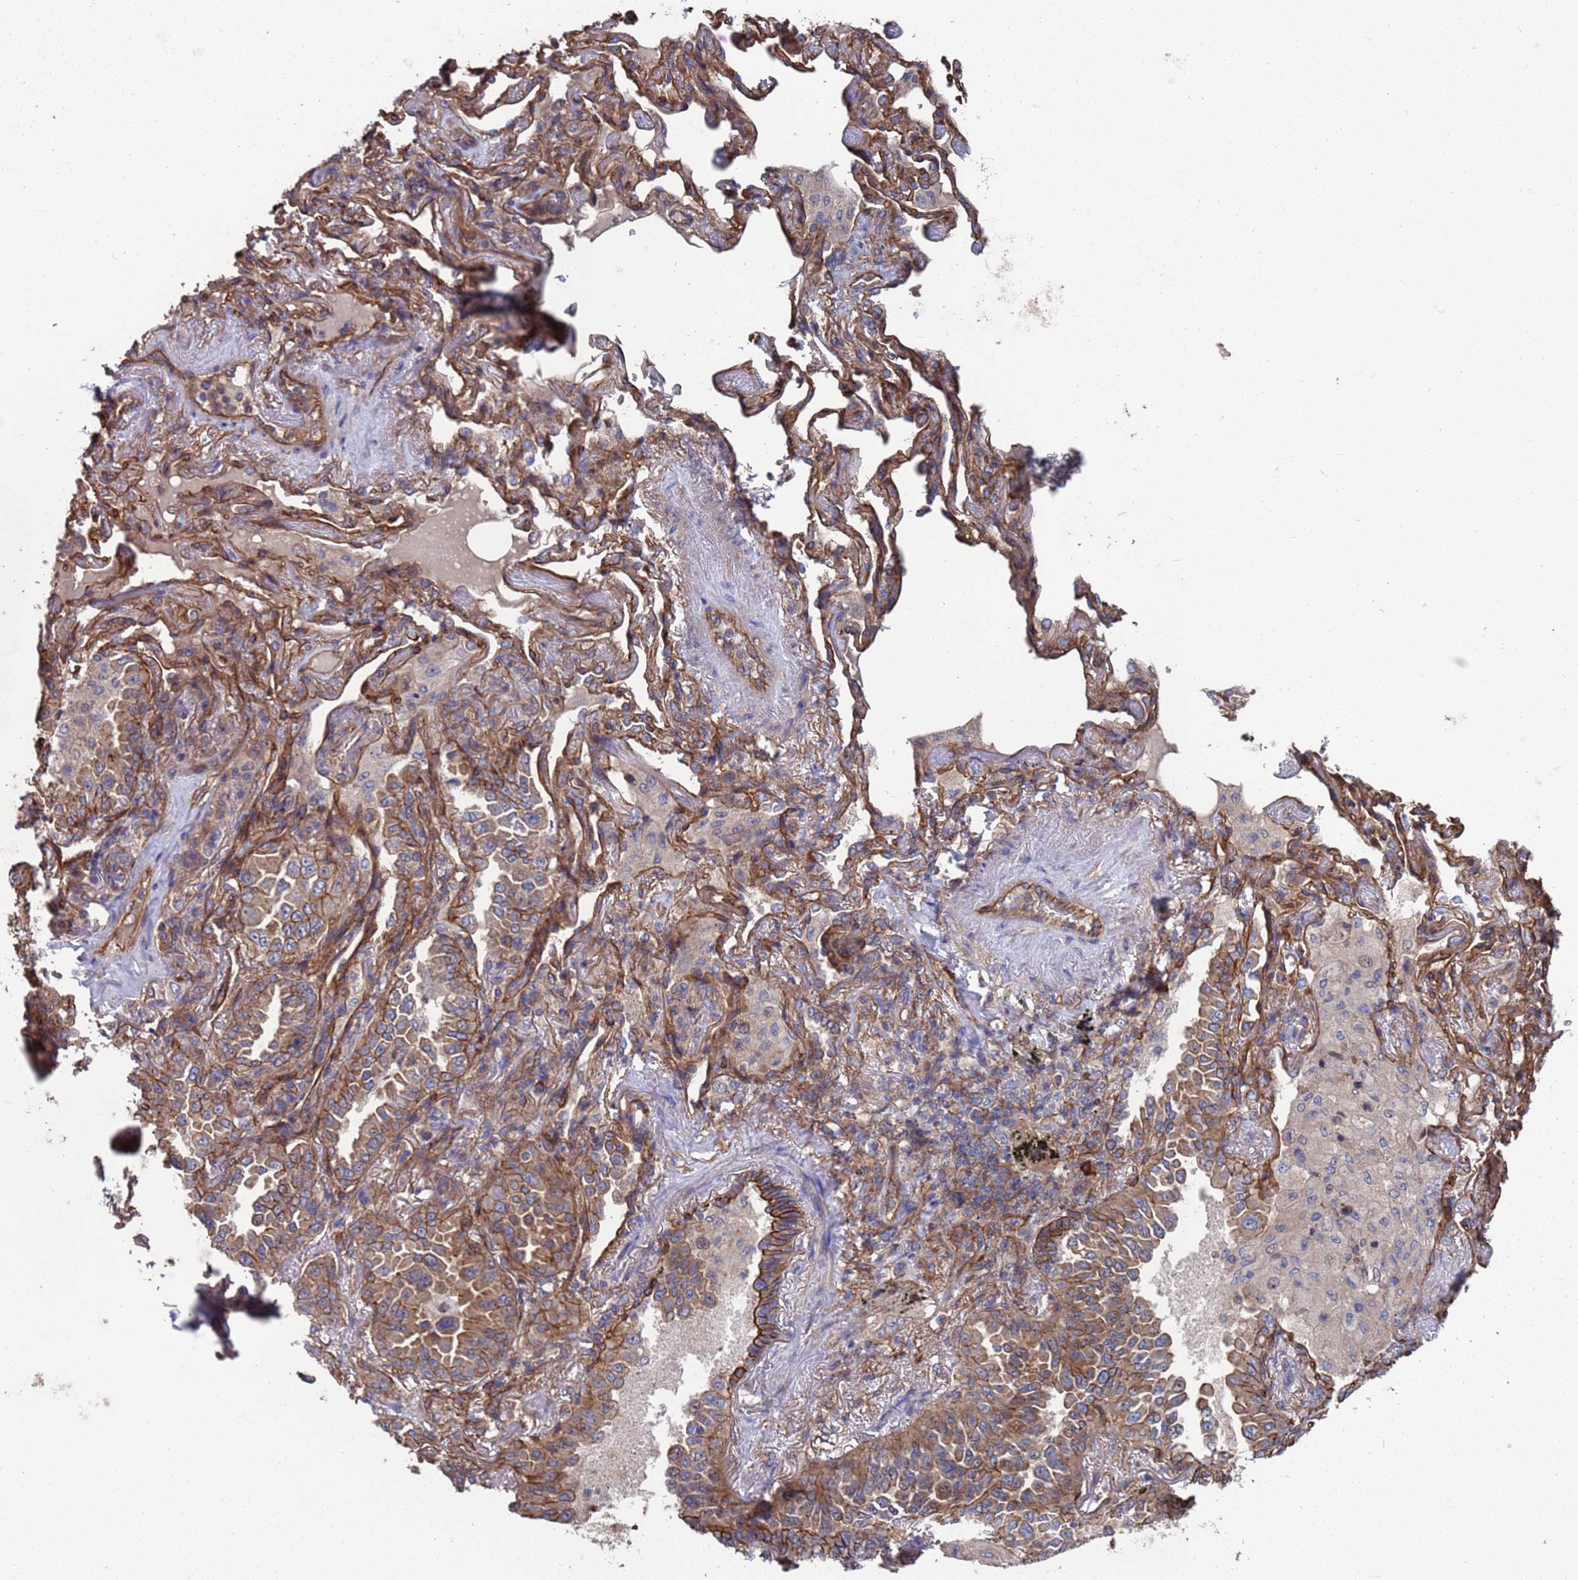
{"staining": {"intensity": "moderate", "quantity": ">75%", "location": "cytoplasmic/membranous"}, "tissue": "lung cancer", "cell_type": "Tumor cells", "image_type": "cancer", "snomed": [{"axis": "morphology", "description": "Adenocarcinoma, NOS"}, {"axis": "topography", "description": "Lung"}], "caption": "Brown immunohistochemical staining in lung adenocarcinoma exhibits moderate cytoplasmic/membranous expression in approximately >75% of tumor cells.", "gene": "NDUFAF6", "patient": {"sex": "female", "age": 69}}